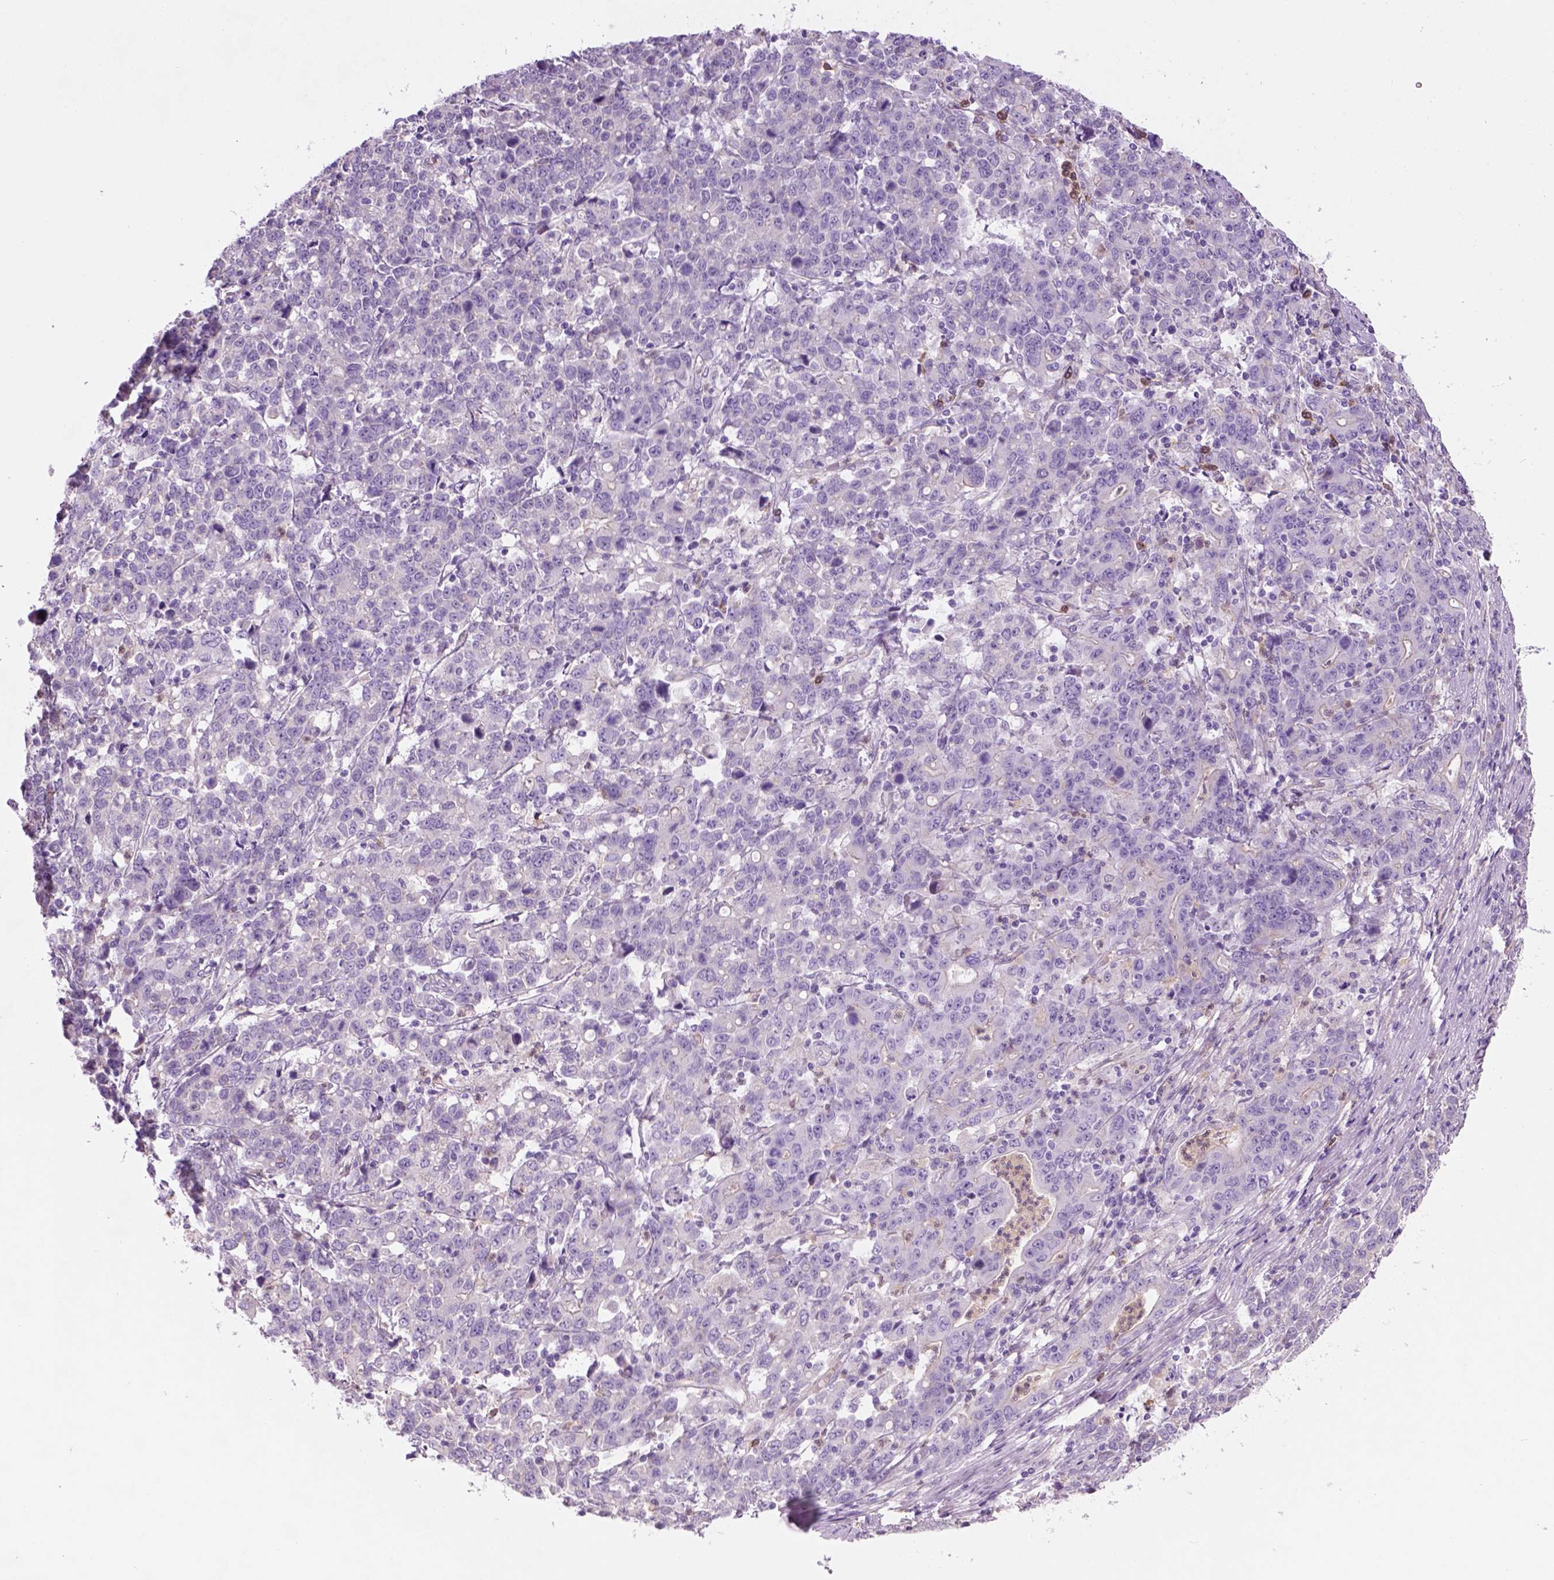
{"staining": {"intensity": "negative", "quantity": "none", "location": "none"}, "tissue": "stomach cancer", "cell_type": "Tumor cells", "image_type": "cancer", "snomed": [{"axis": "morphology", "description": "Adenocarcinoma, NOS"}, {"axis": "topography", "description": "Stomach, upper"}], "caption": "The image demonstrates no staining of tumor cells in stomach adenocarcinoma. (DAB (3,3'-diaminobenzidine) immunohistochemistry visualized using brightfield microscopy, high magnification).", "gene": "CD84", "patient": {"sex": "male", "age": 69}}